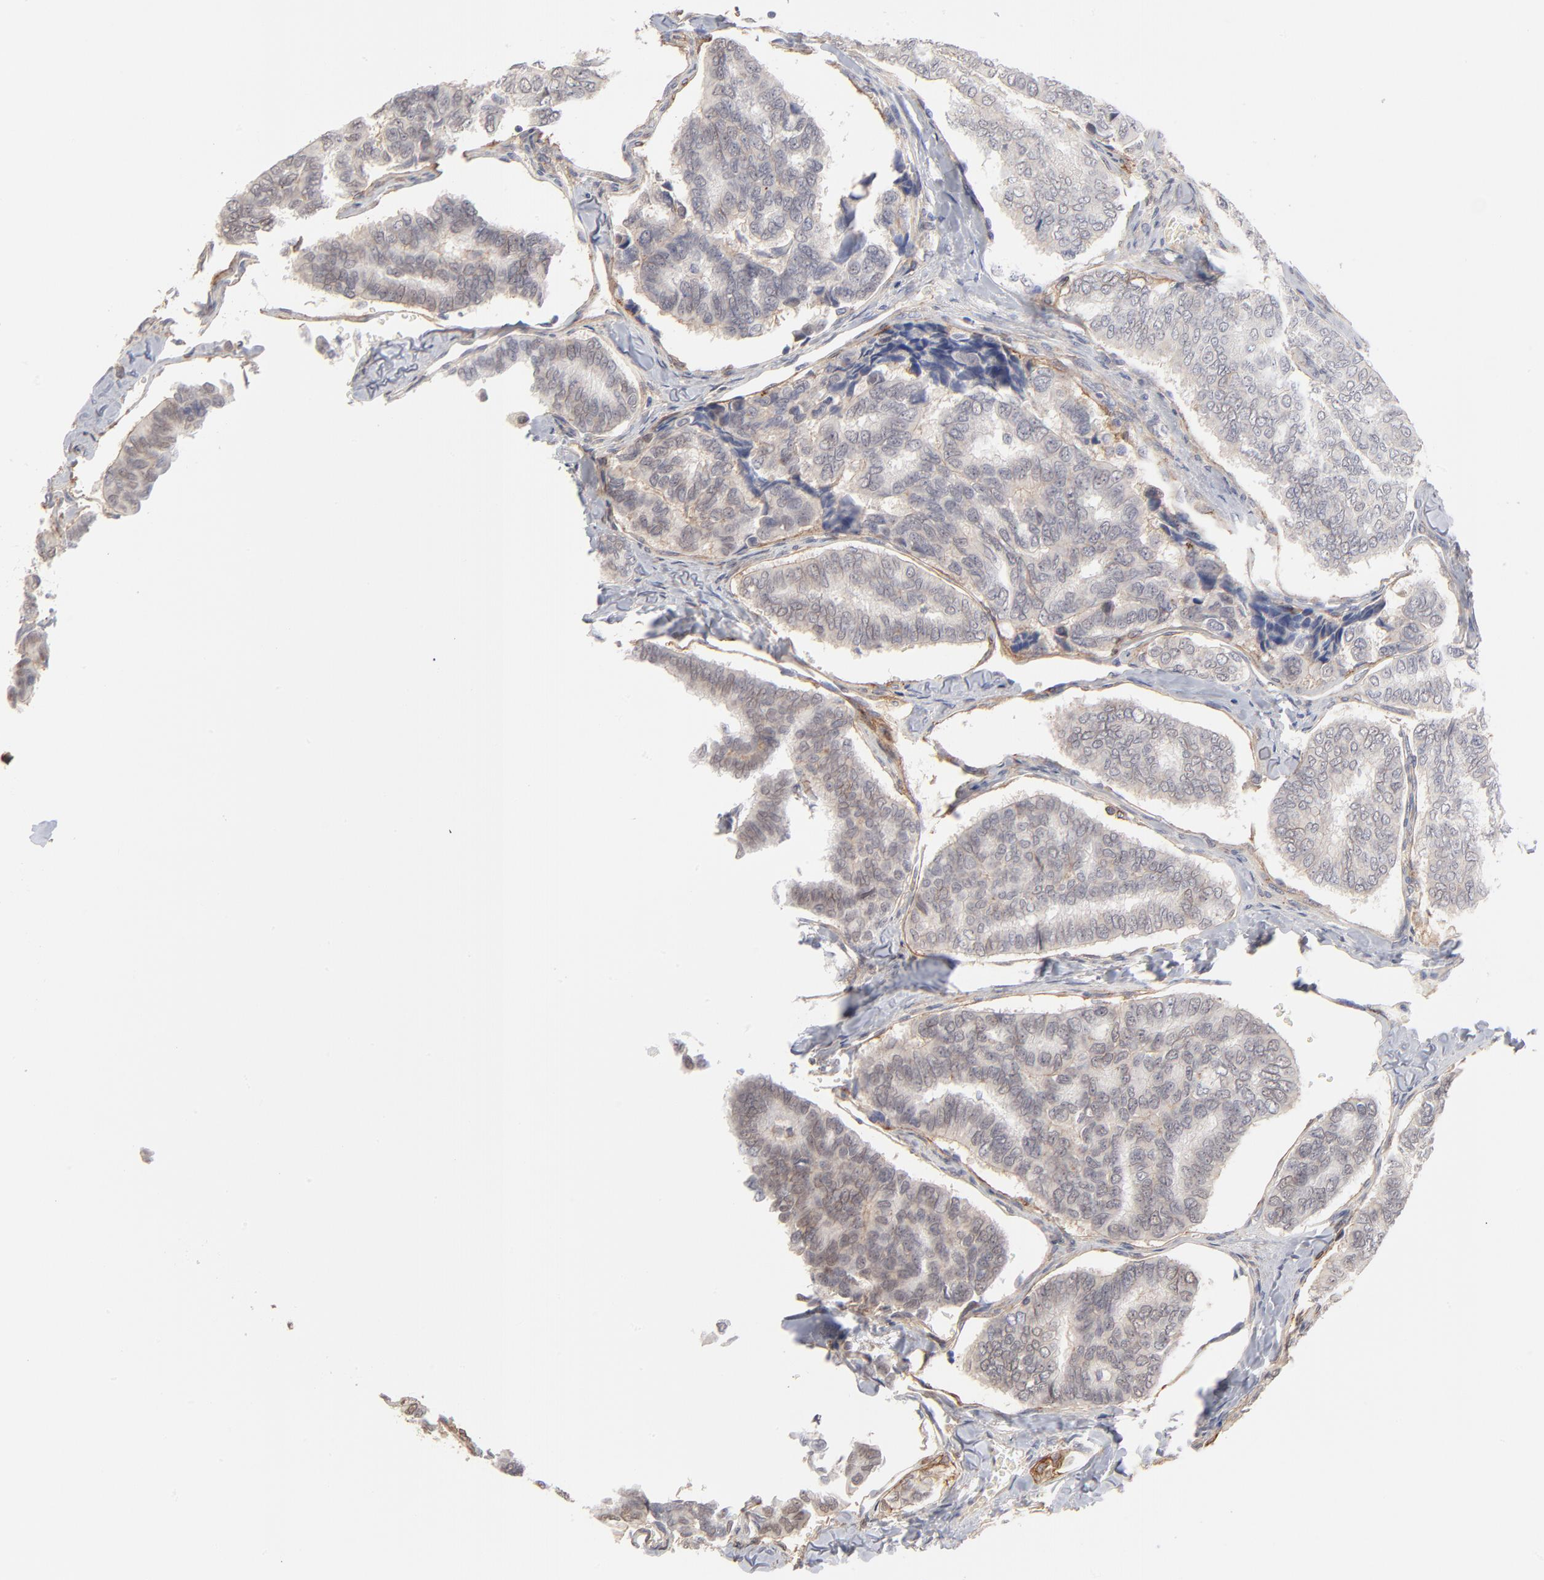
{"staining": {"intensity": "weak", "quantity": "<25%", "location": "cytoplasmic/membranous"}, "tissue": "thyroid cancer", "cell_type": "Tumor cells", "image_type": "cancer", "snomed": [{"axis": "morphology", "description": "Papillary adenocarcinoma, NOS"}, {"axis": "topography", "description": "Thyroid gland"}], "caption": "Protein analysis of thyroid cancer (papillary adenocarcinoma) displays no significant staining in tumor cells.", "gene": "SLC16A1", "patient": {"sex": "female", "age": 35}}